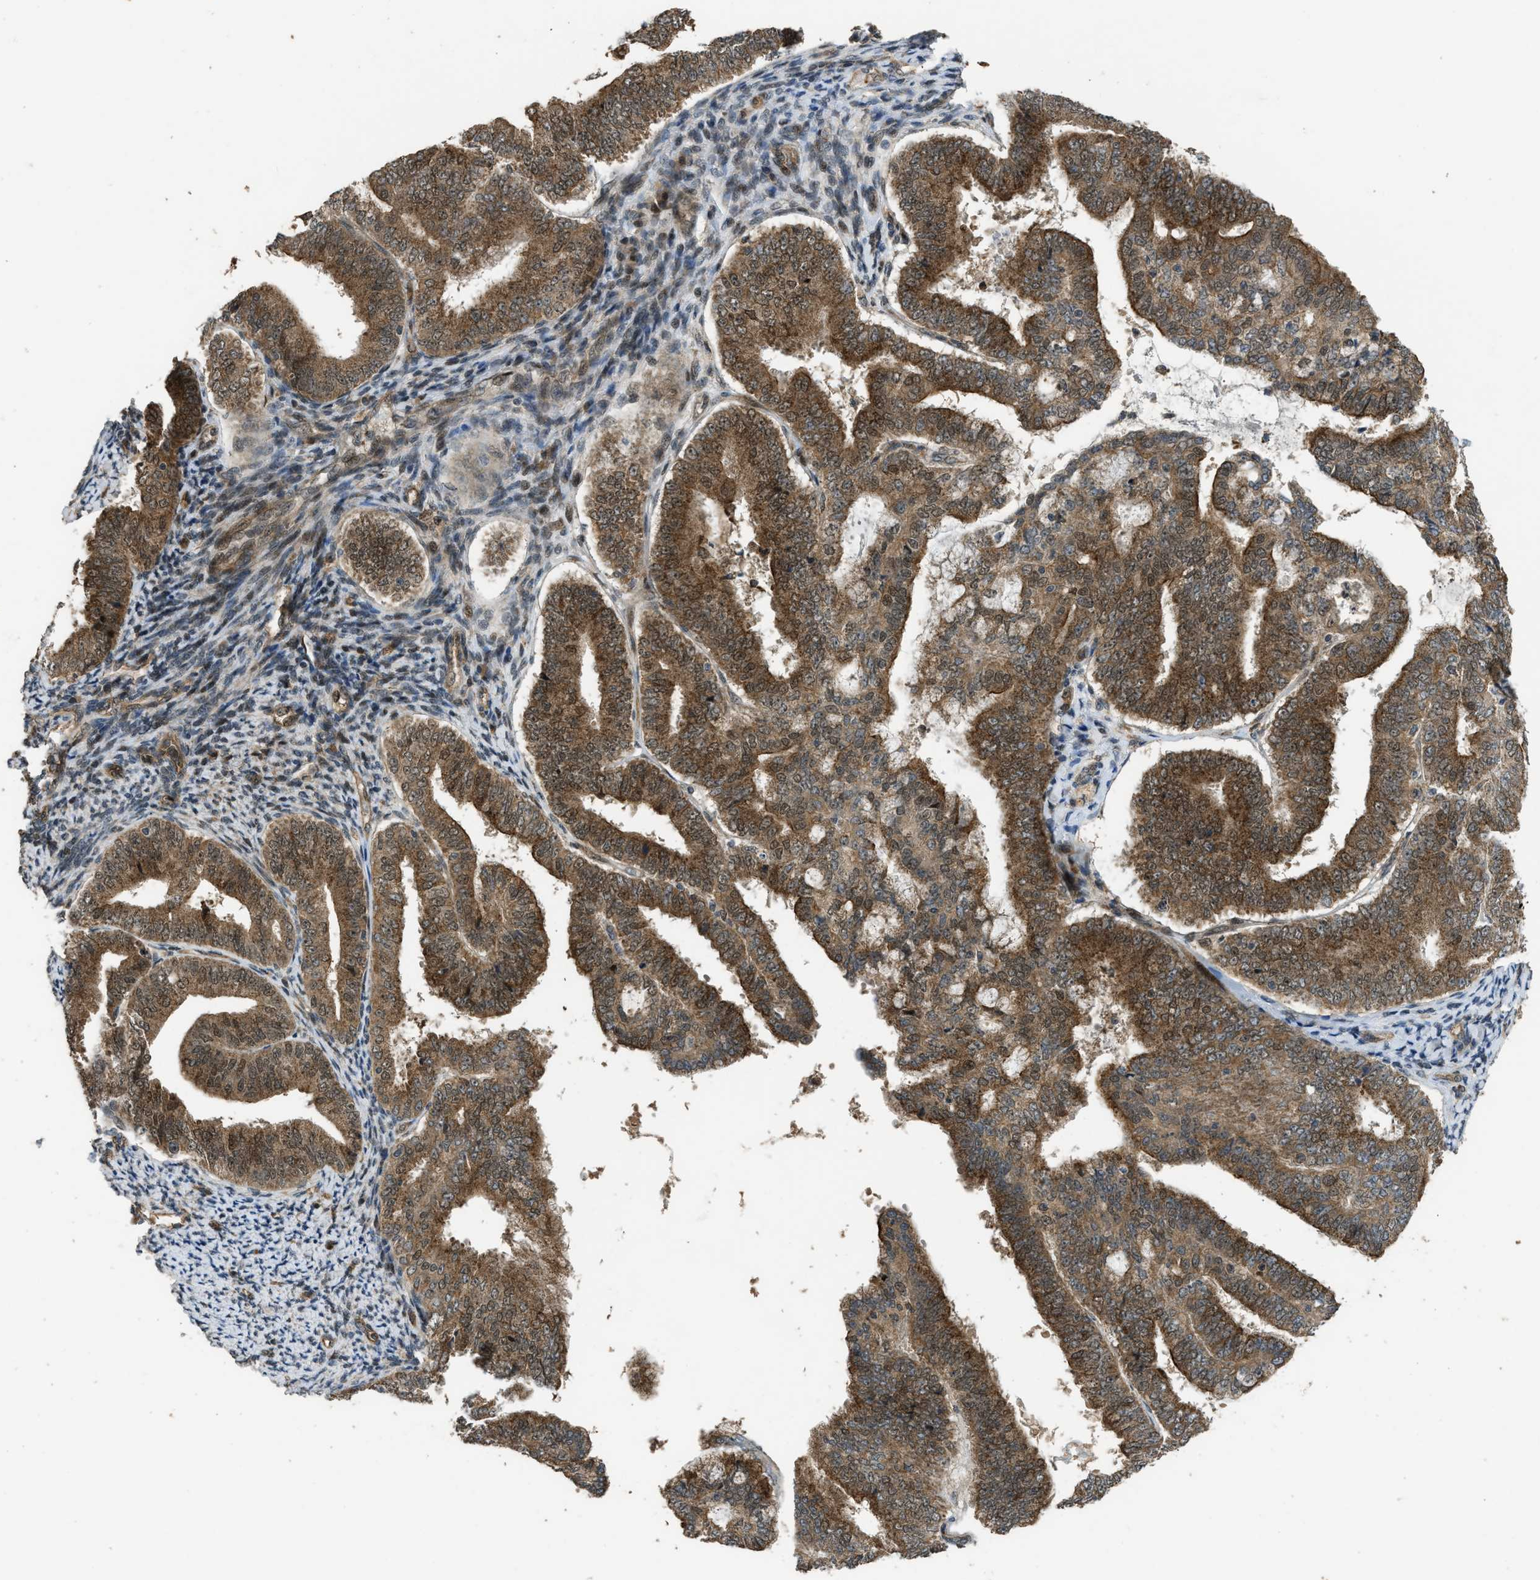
{"staining": {"intensity": "moderate", "quantity": ">75%", "location": "cytoplasmic/membranous,nuclear"}, "tissue": "endometrial cancer", "cell_type": "Tumor cells", "image_type": "cancer", "snomed": [{"axis": "morphology", "description": "Adenocarcinoma, NOS"}, {"axis": "topography", "description": "Endometrium"}], "caption": "Protein expression analysis of endometrial cancer demonstrates moderate cytoplasmic/membranous and nuclear staining in approximately >75% of tumor cells.", "gene": "GET1", "patient": {"sex": "female", "age": 63}}